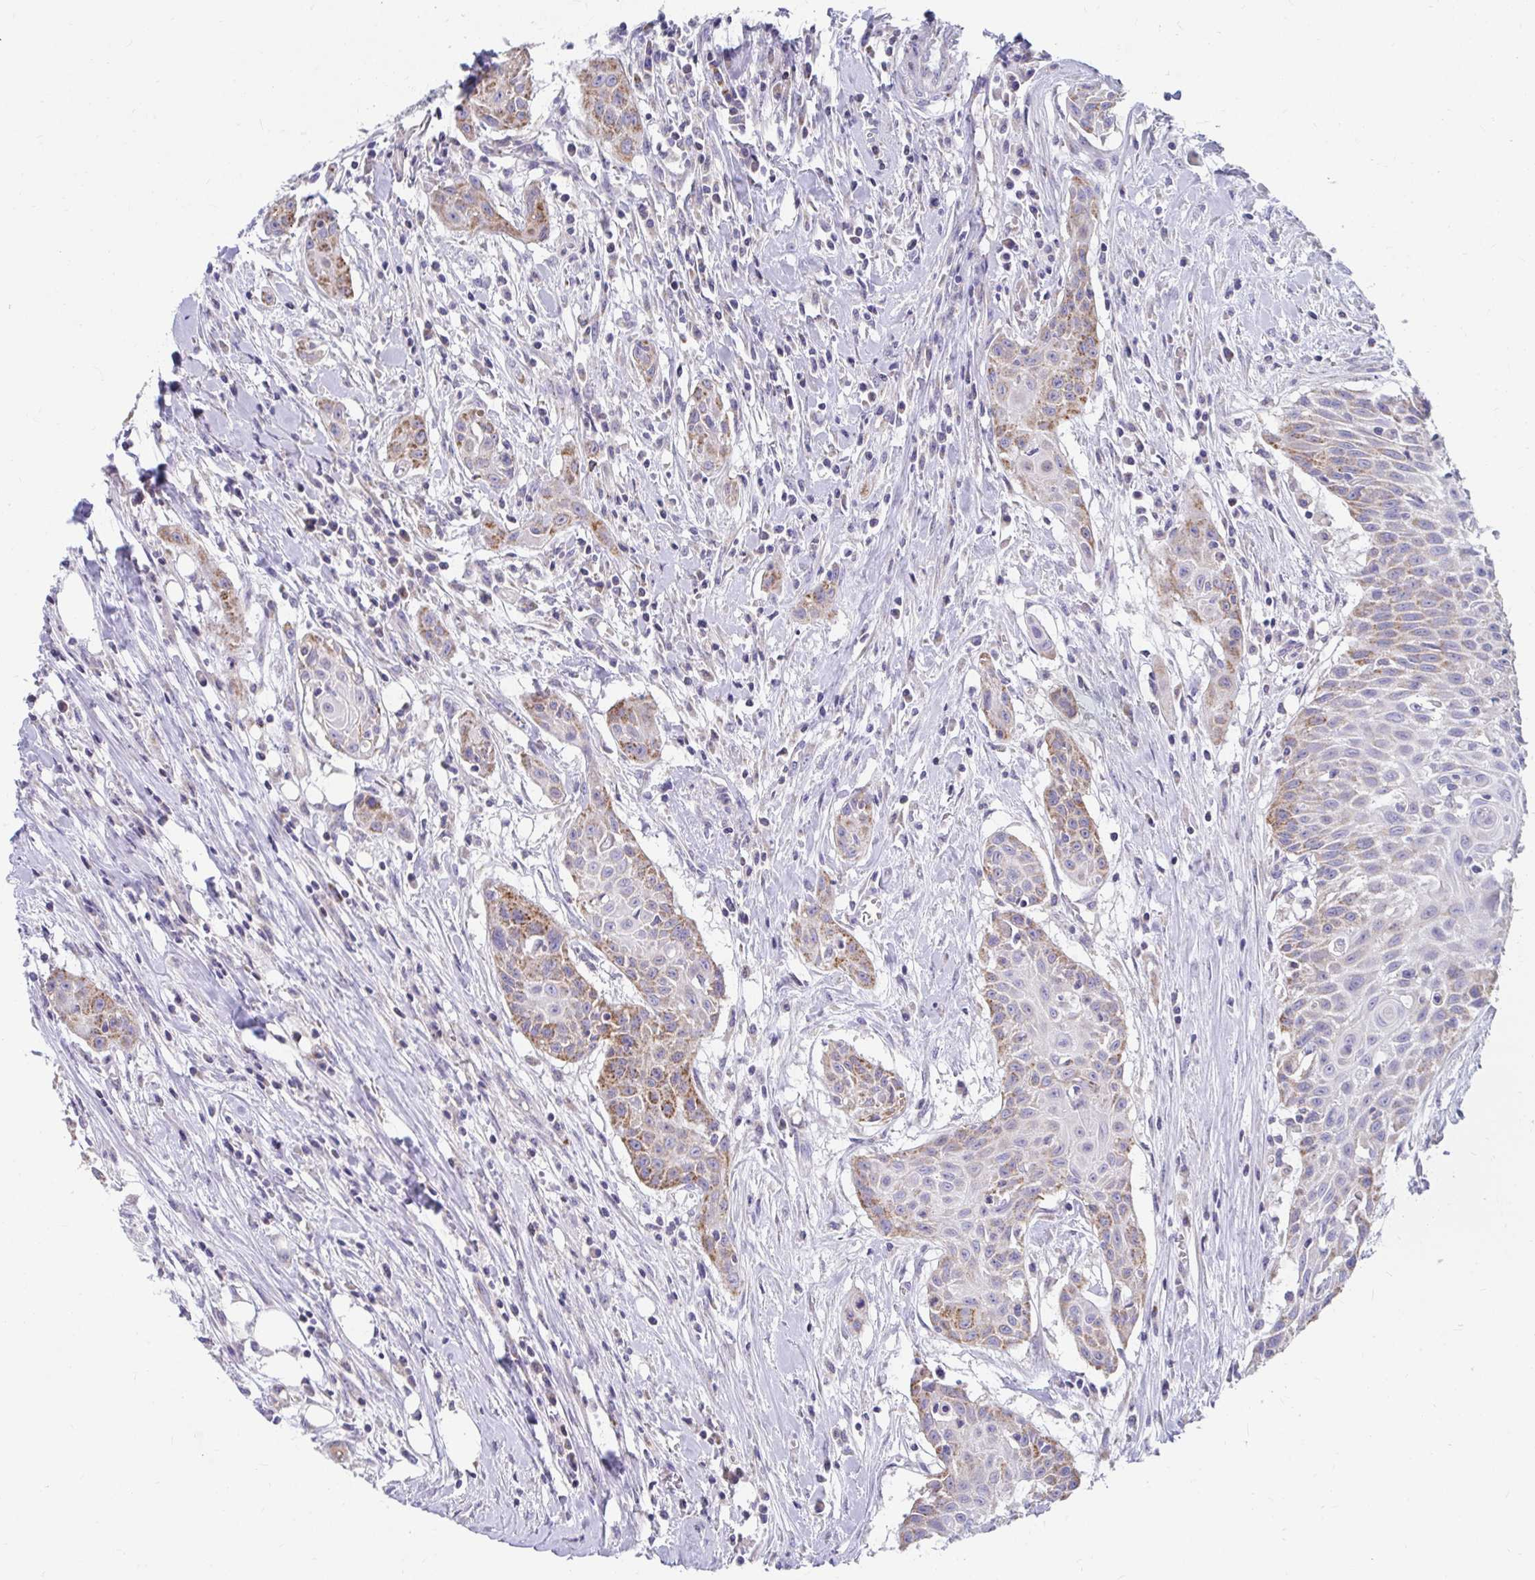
{"staining": {"intensity": "moderate", "quantity": "25%-75%", "location": "cytoplasmic/membranous"}, "tissue": "head and neck cancer", "cell_type": "Tumor cells", "image_type": "cancer", "snomed": [{"axis": "morphology", "description": "Squamous cell carcinoma, NOS"}, {"axis": "topography", "description": "Lymph node"}, {"axis": "topography", "description": "Salivary gland"}, {"axis": "topography", "description": "Head-Neck"}], "caption": "Head and neck squamous cell carcinoma stained with a brown dye exhibits moderate cytoplasmic/membranous positive expression in about 25%-75% of tumor cells.", "gene": "EXOC5", "patient": {"sex": "female", "age": 74}}